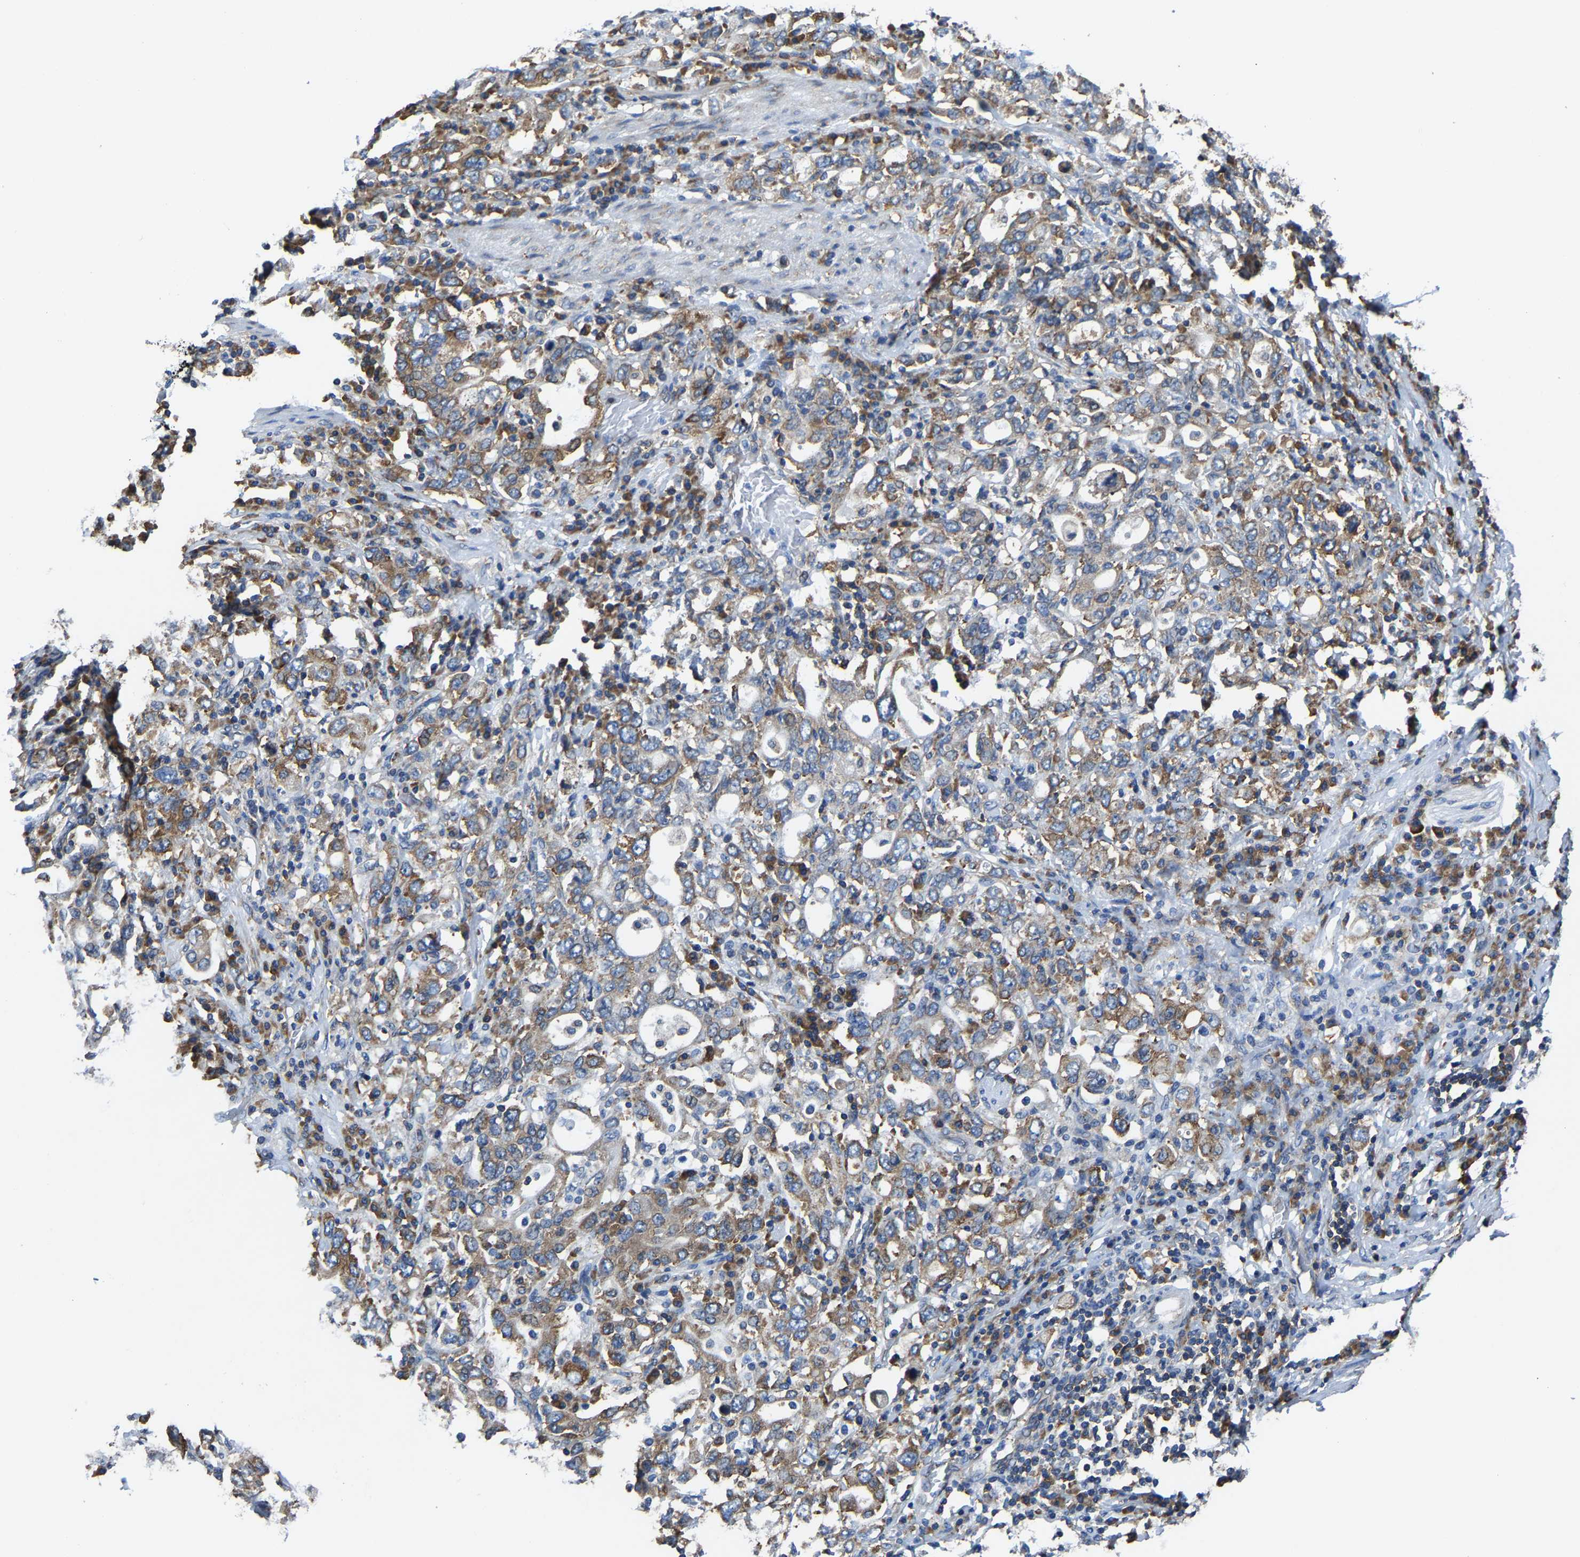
{"staining": {"intensity": "strong", "quantity": ">75%", "location": "cytoplasmic/membranous"}, "tissue": "stomach cancer", "cell_type": "Tumor cells", "image_type": "cancer", "snomed": [{"axis": "morphology", "description": "Adenocarcinoma, NOS"}, {"axis": "topography", "description": "Stomach, upper"}], "caption": "This is a photomicrograph of immunohistochemistry (IHC) staining of stomach cancer (adenocarcinoma), which shows strong expression in the cytoplasmic/membranous of tumor cells.", "gene": "G3BP2", "patient": {"sex": "male", "age": 62}}